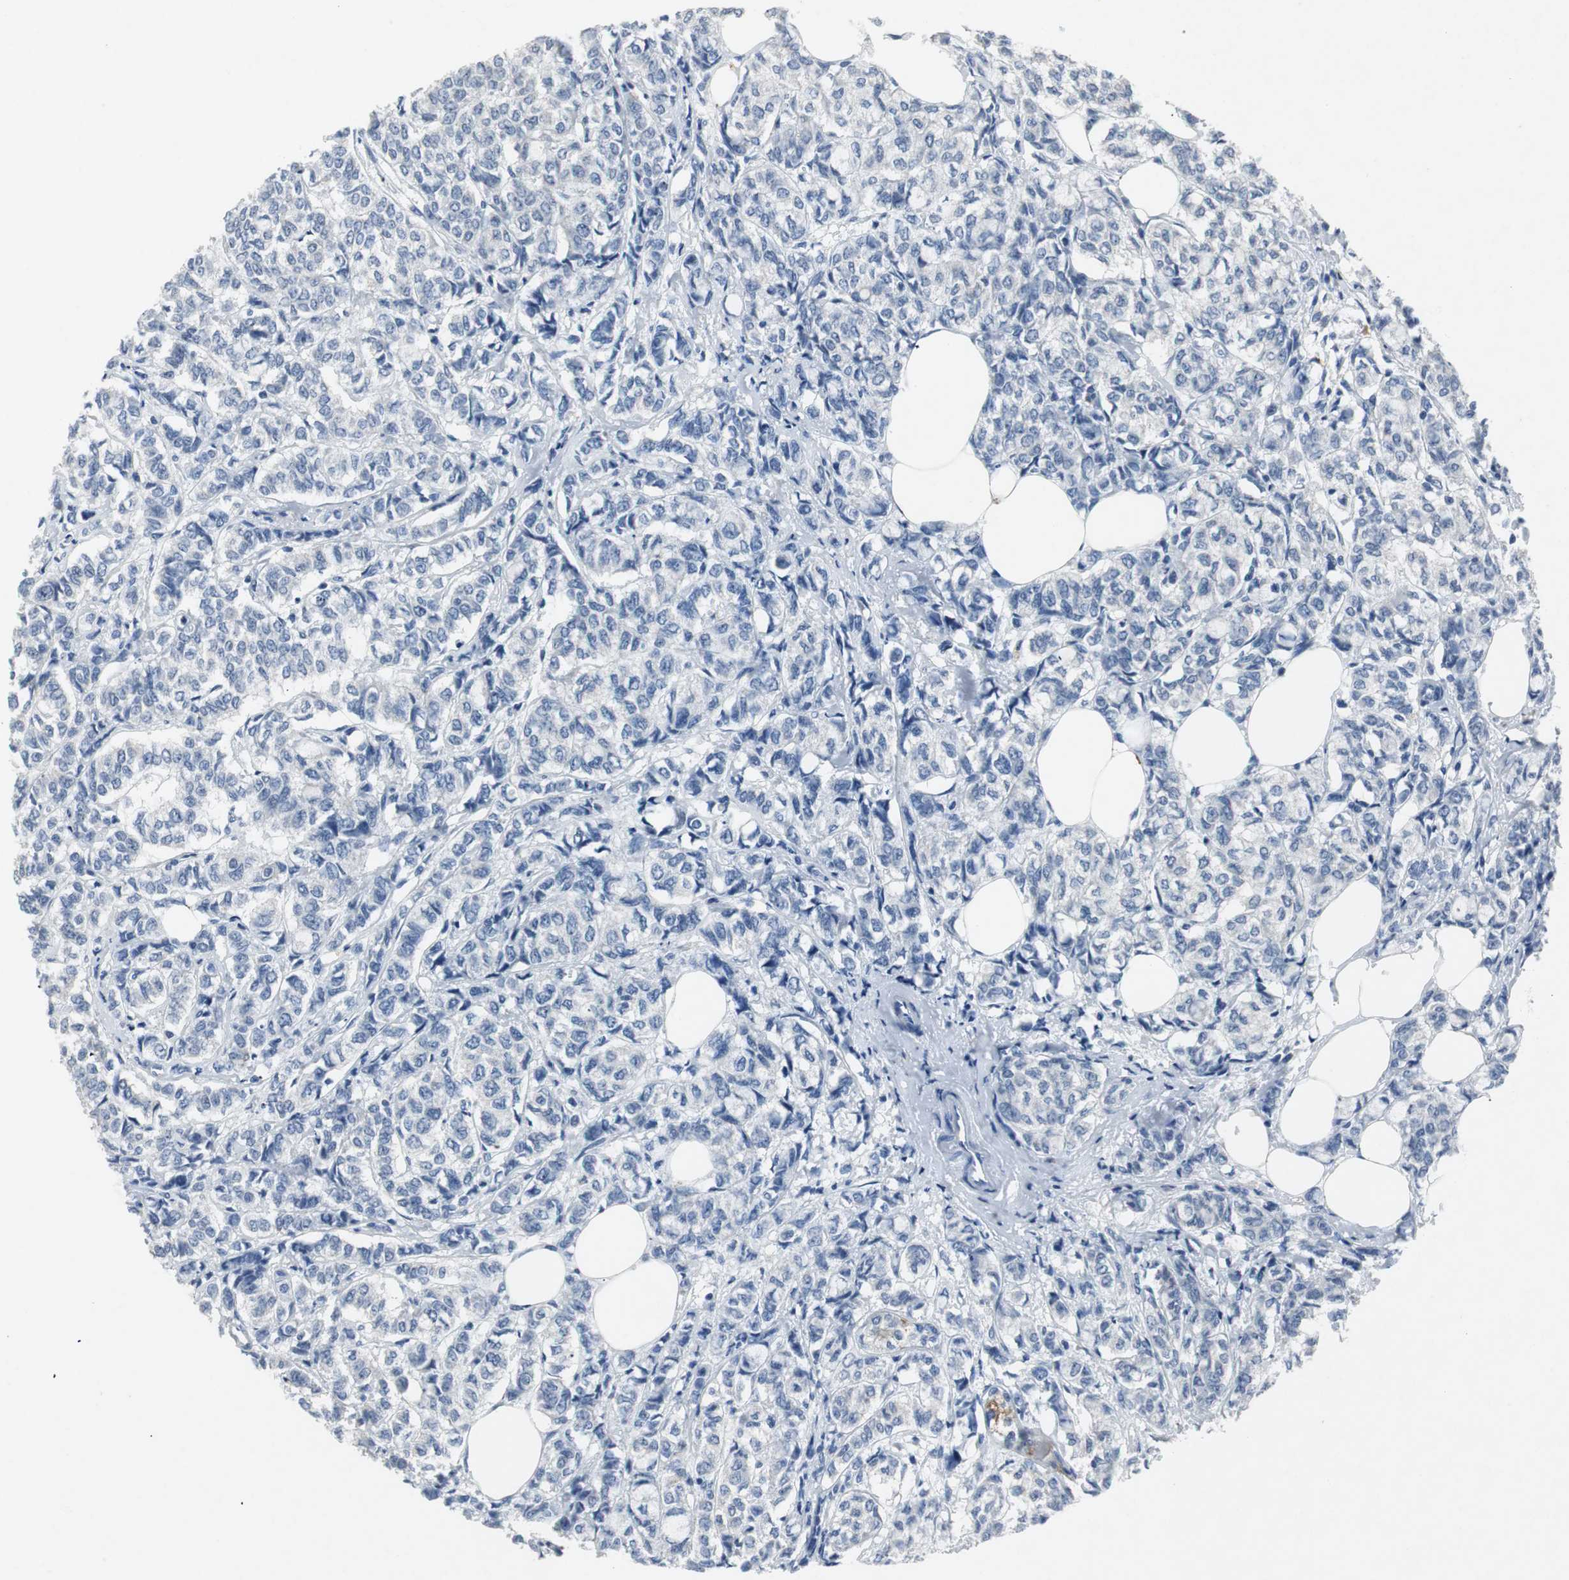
{"staining": {"intensity": "negative", "quantity": "none", "location": "none"}, "tissue": "breast cancer", "cell_type": "Tumor cells", "image_type": "cancer", "snomed": [{"axis": "morphology", "description": "Lobular carcinoma"}, {"axis": "topography", "description": "Breast"}], "caption": "DAB immunohistochemical staining of breast lobular carcinoma demonstrates no significant staining in tumor cells.", "gene": "LRP2", "patient": {"sex": "female", "age": 60}}